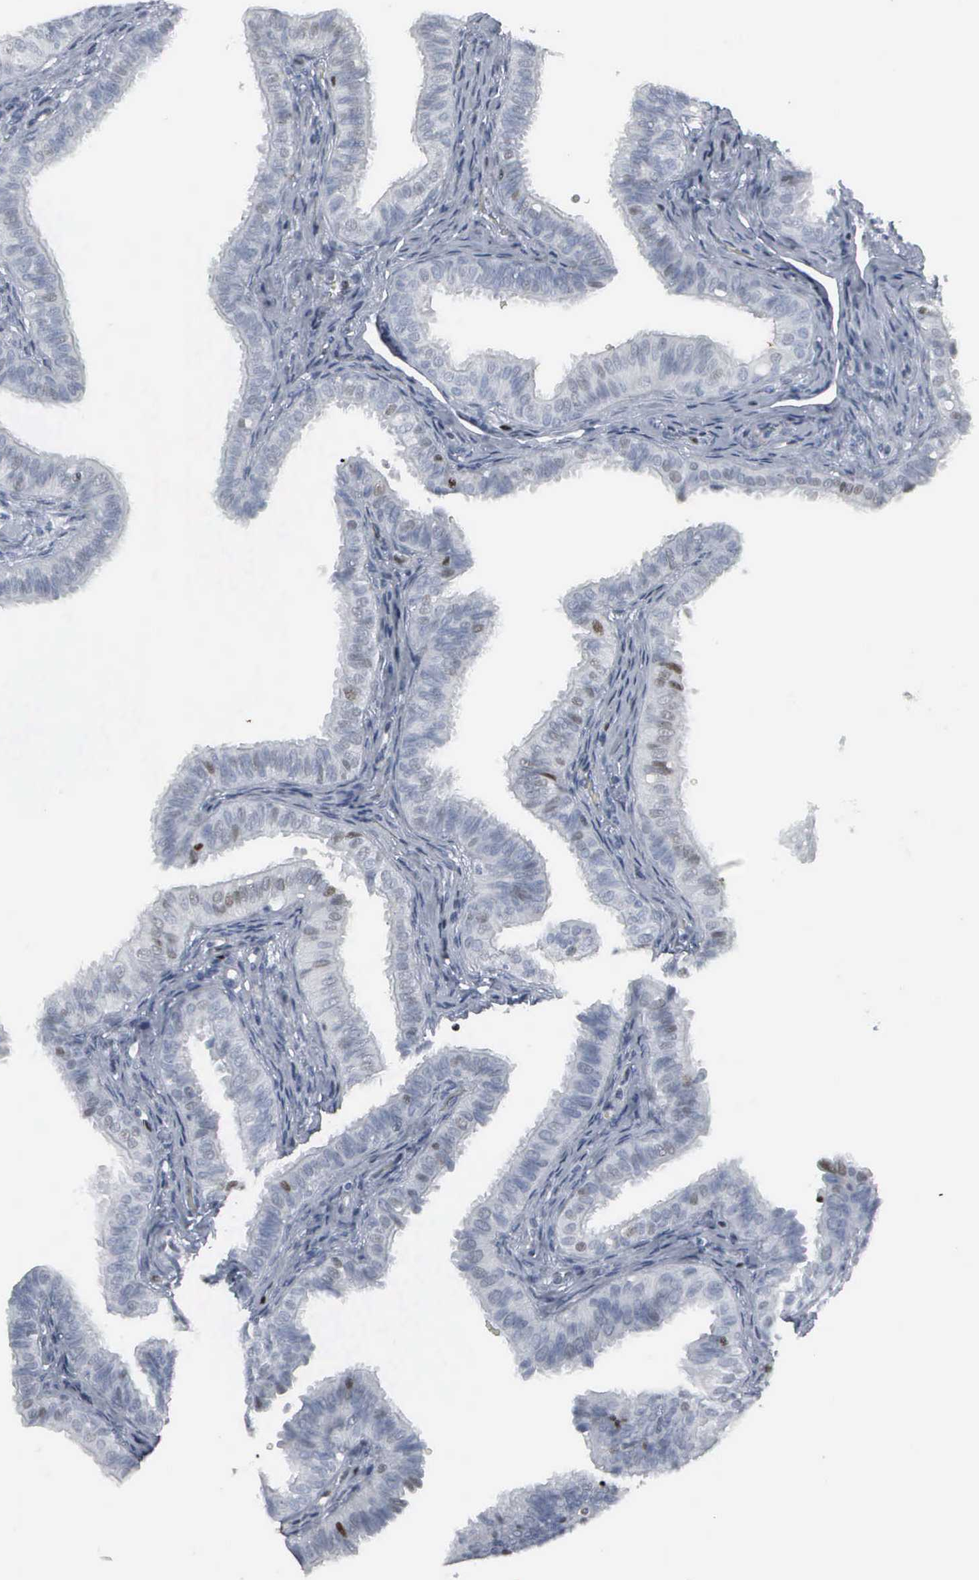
{"staining": {"intensity": "negative", "quantity": "none", "location": "none"}, "tissue": "fallopian tube", "cell_type": "Glandular cells", "image_type": "normal", "snomed": [{"axis": "morphology", "description": "Normal tissue, NOS"}, {"axis": "topography", "description": "Fallopian tube"}], "caption": "This image is of benign fallopian tube stained with IHC to label a protein in brown with the nuclei are counter-stained blue. There is no positivity in glandular cells.", "gene": "CCND3", "patient": {"sex": "female", "age": 42}}